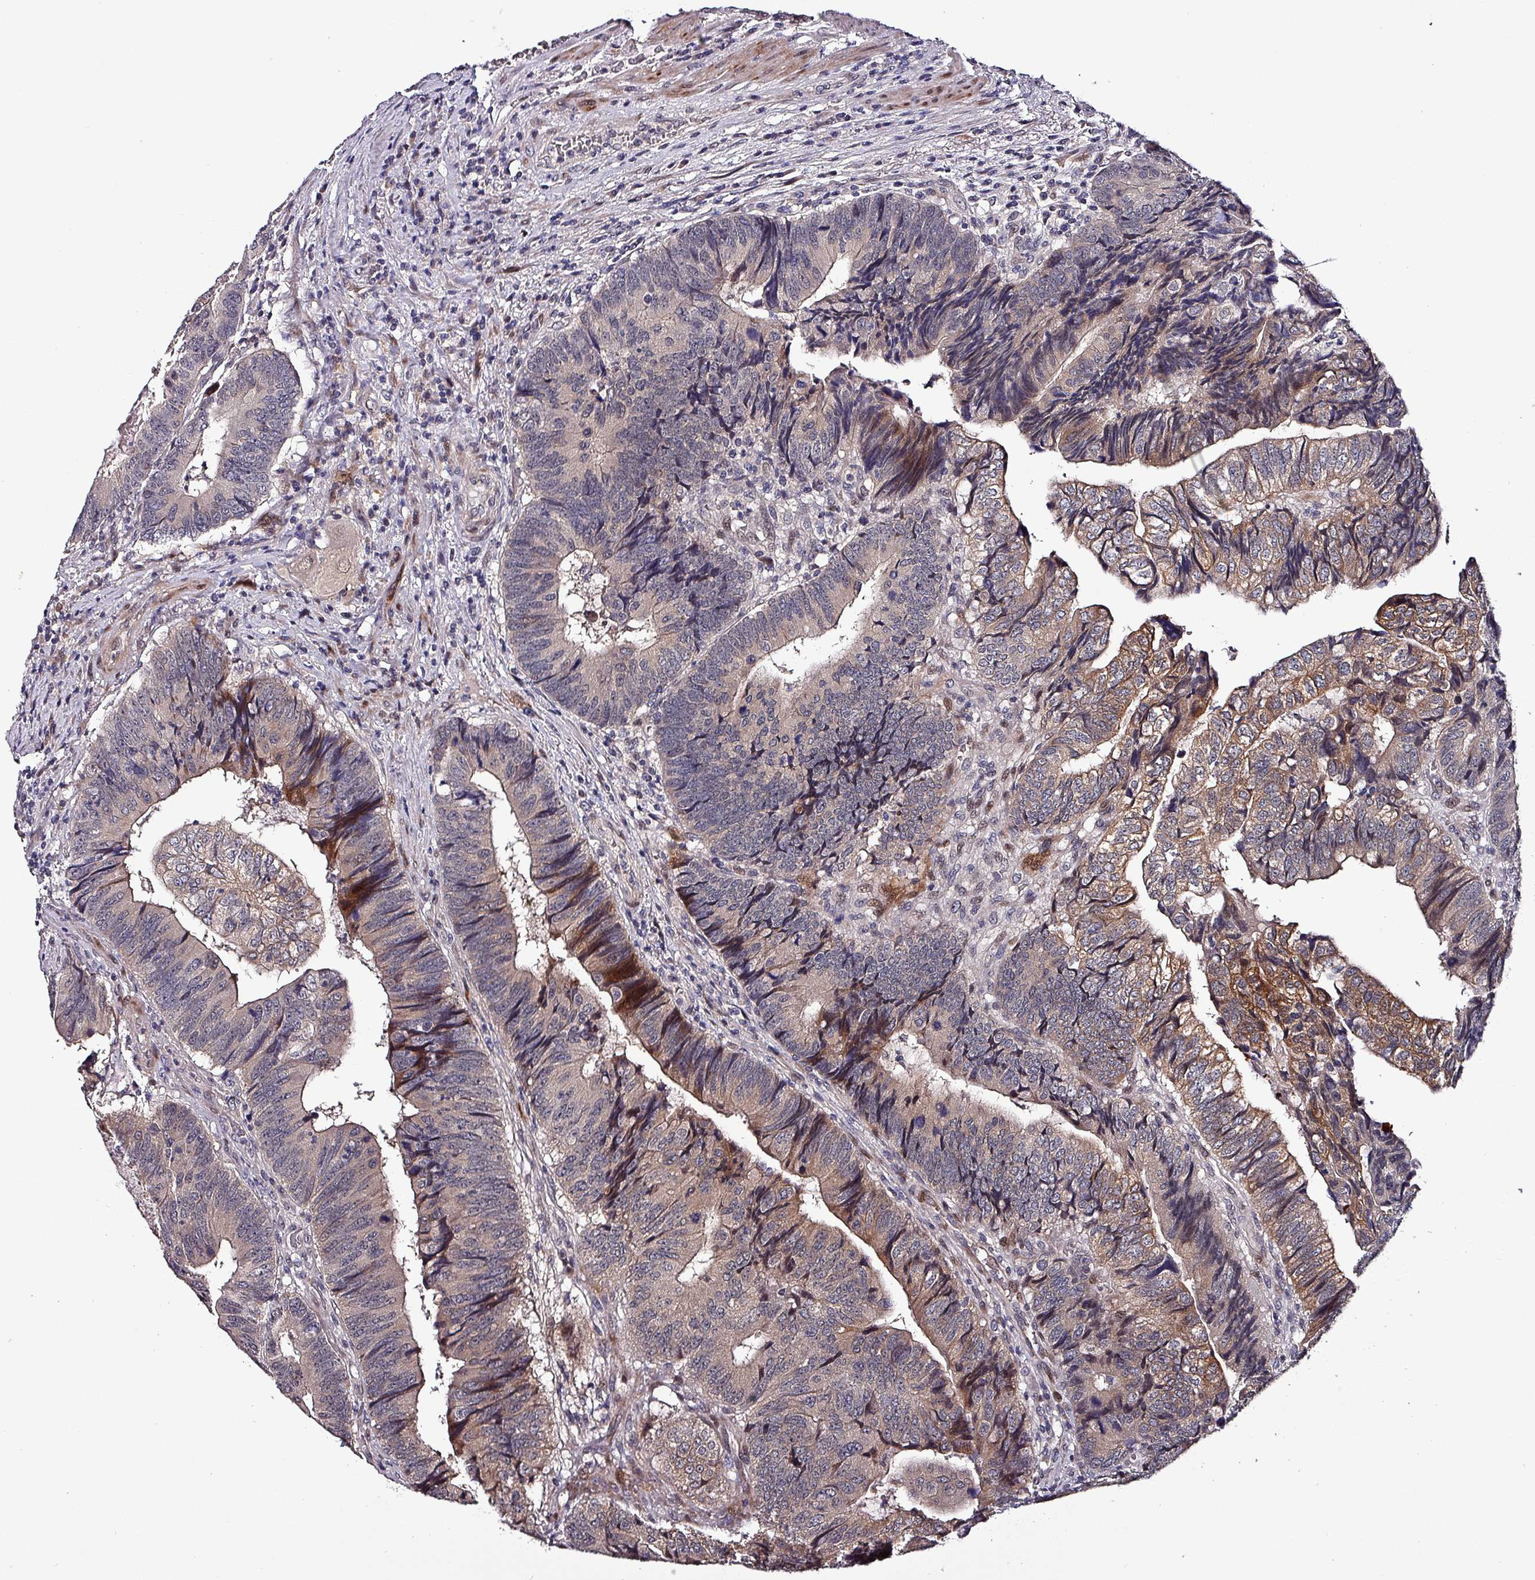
{"staining": {"intensity": "moderate", "quantity": "25%-75%", "location": "cytoplasmic/membranous,nuclear"}, "tissue": "colorectal cancer", "cell_type": "Tumor cells", "image_type": "cancer", "snomed": [{"axis": "morphology", "description": "Adenocarcinoma, NOS"}, {"axis": "topography", "description": "Colon"}], "caption": "Human colorectal cancer stained with a brown dye reveals moderate cytoplasmic/membranous and nuclear positive expression in approximately 25%-75% of tumor cells.", "gene": "GRAPL", "patient": {"sex": "female", "age": 67}}